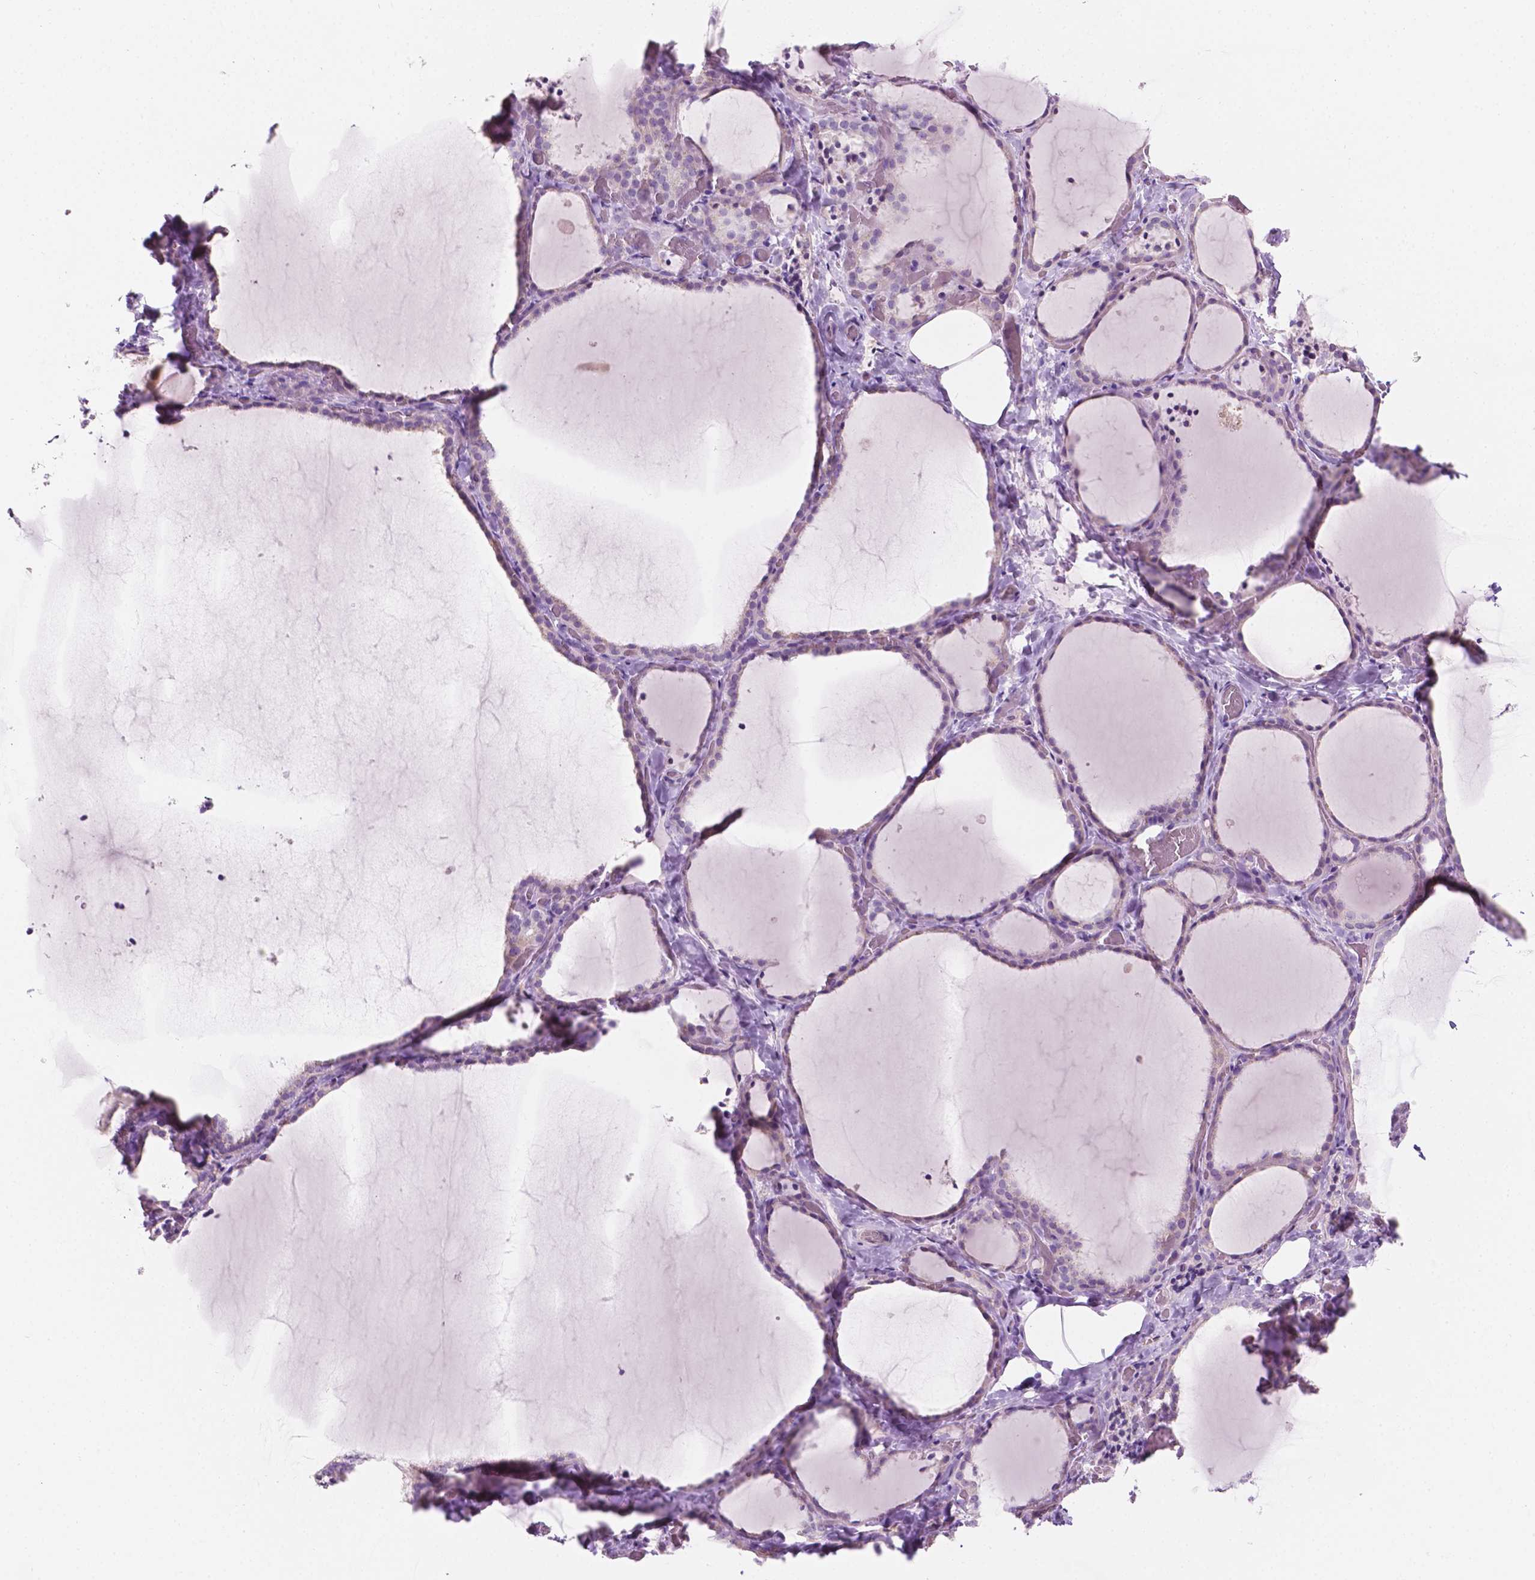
{"staining": {"intensity": "negative", "quantity": "none", "location": "none"}, "tissue": "thyroid gland", "cell_type": "Glandular cells", "image_type": "normal", "snomed": [{"axis": "morphology", "description": "Normal tissue, NOS"}, {"axis": "topography", "description": "Thyroid gland"}], "caption": "There is no significant positivity in glandular cells of thyroid gland. (DAB (3,3'-diaminobenzidine) IHC with hematoxylin counter stain).", "gene": "NOS1AP", "patient": {"sex": "female", "age": 22}}